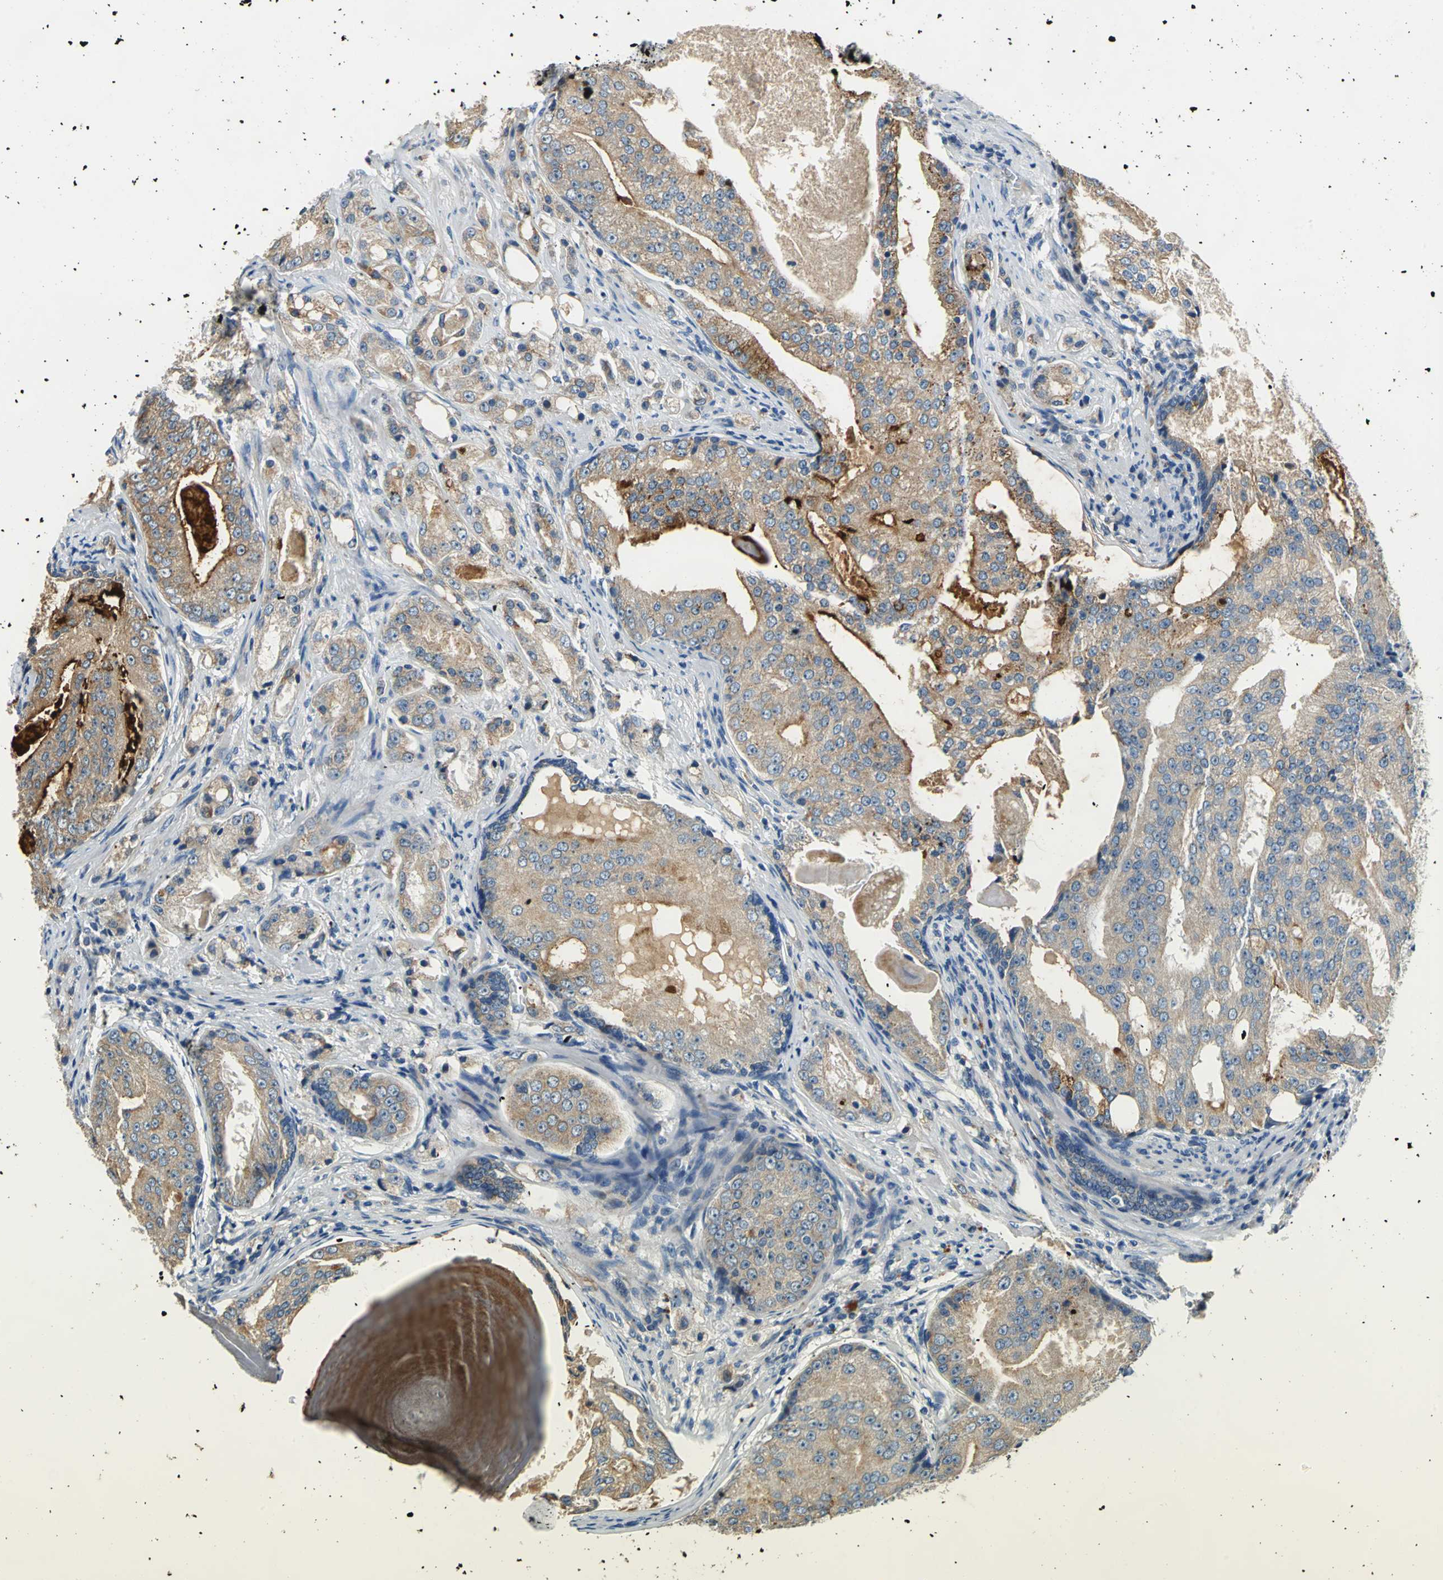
{"staining": {"intensity": "moderate", "quantity": ">75%", "location": "cytoplasmic/membranous"}, "tissue": "prostate cancer", "cell_type": "Tumor cells", "image_type": "cancer", "snomed": [{"axis": "morphology", "description": "Adenocarcinoma, High grade"}, {"axis": "topography", "description": "Prostate"}], "caption": "DAB (3,3'-diaminobenzidine) immunohistochemical staining of human prostate cancer displays moderate cytoplasmic/membranous protein staining in approximately >75% of tumor cells. The staining is performed using DAB (3,3'-diaminobenzidine) brown chromogen to label protein expression. The nuclei are counter-stained blue using hematoxylin.", "gene": "RASD2", "patient": {"sex": "male", "age": 68}}